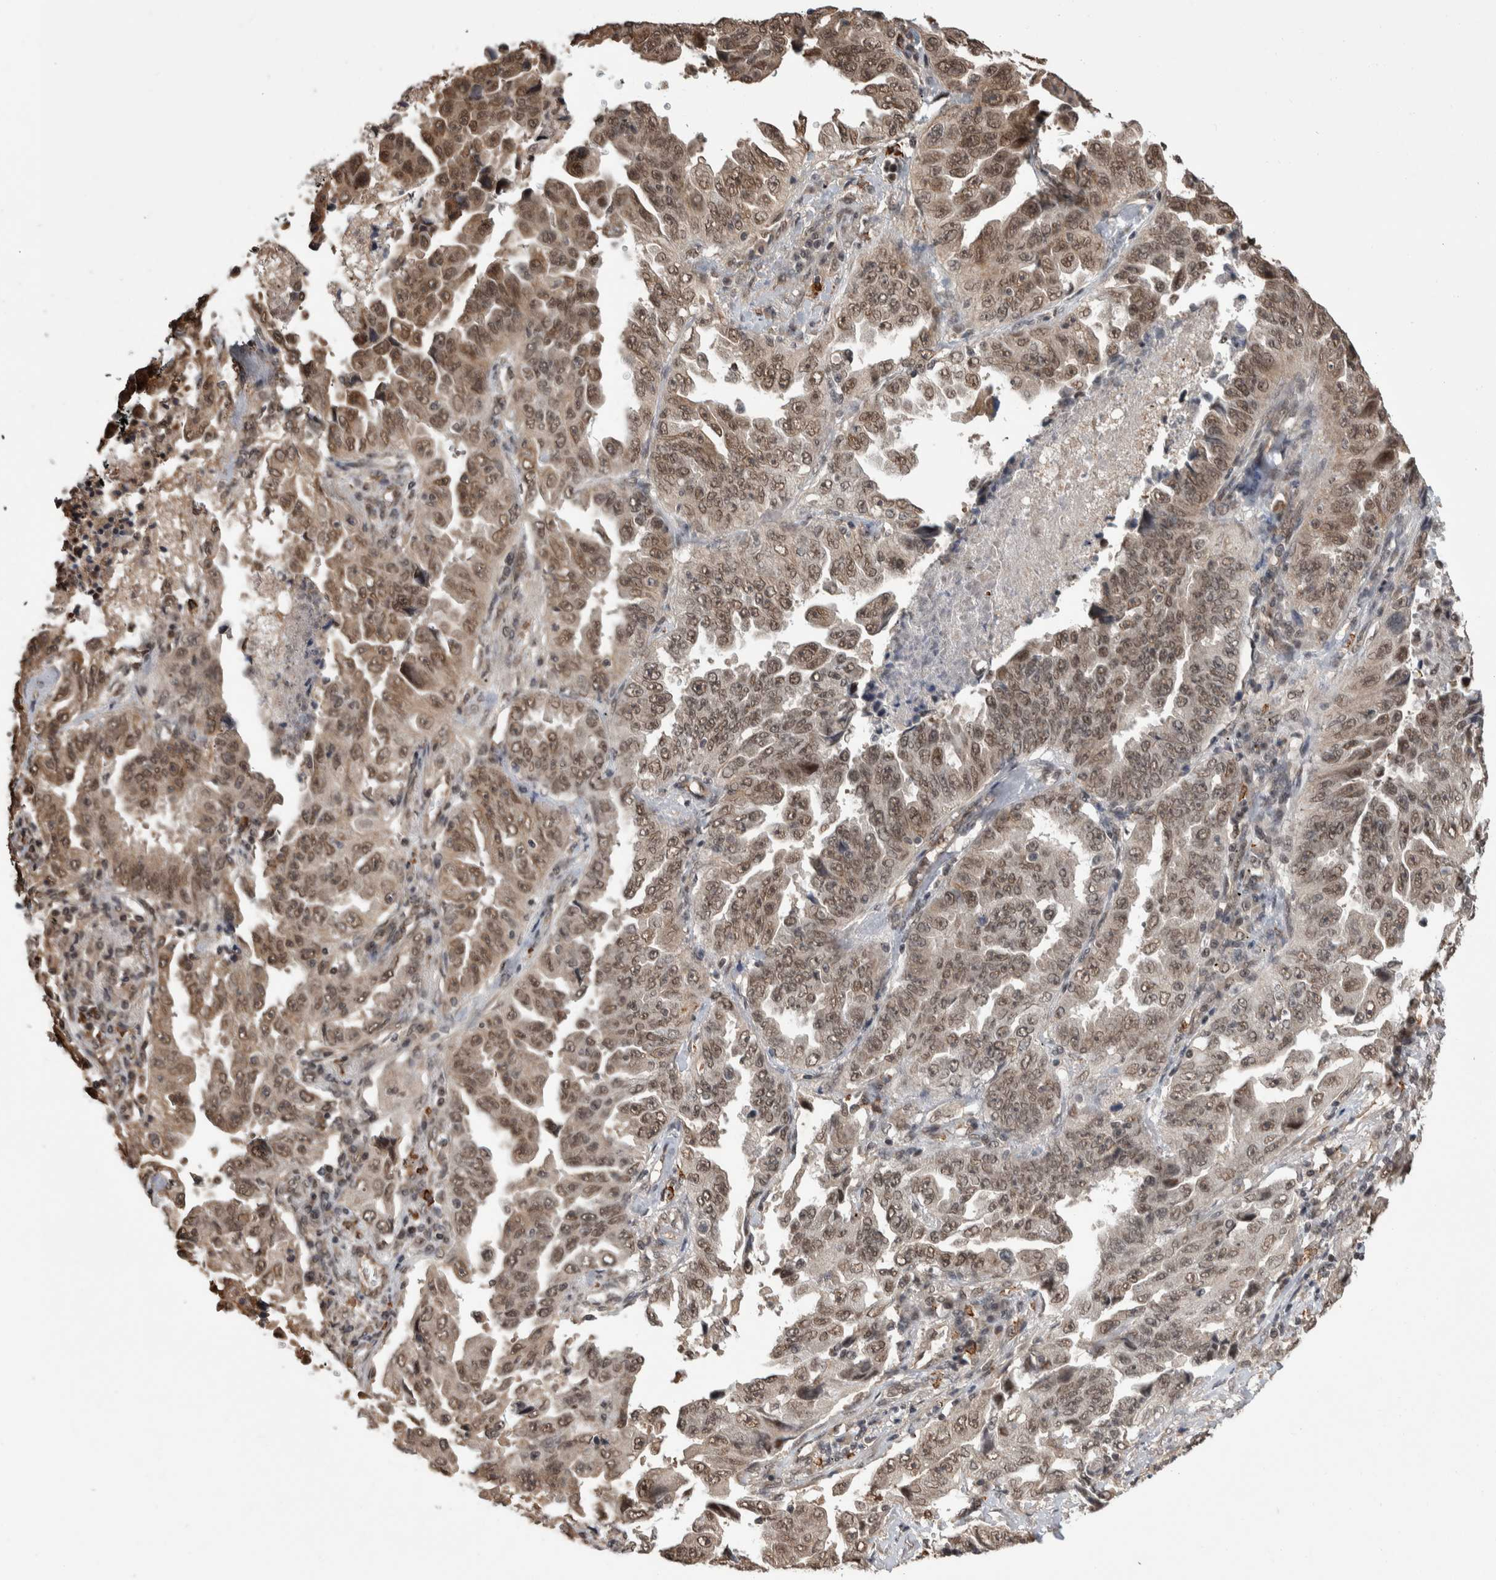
{"staining": {"intensity": "moderate", "quantity": ">75%", "location": "cytoplasmic/membranous,nuclear"}, "tissue": "lung cancer", "cell_type": "Tumor cells", "image_type": "cancer", "snomed": [{"axis": "morphology", "description": "Adenocarcinoma, NOS"}, {"axis": "topography", "description": "Lung"}], "caption": "Tumor cells display medium levels of moderate cytoplasmic/membranous and nuclear expression in about >75% of cells in lung cancer.", "gene": "ZNF592", "patient": {"sex": "female", "age": 51}}